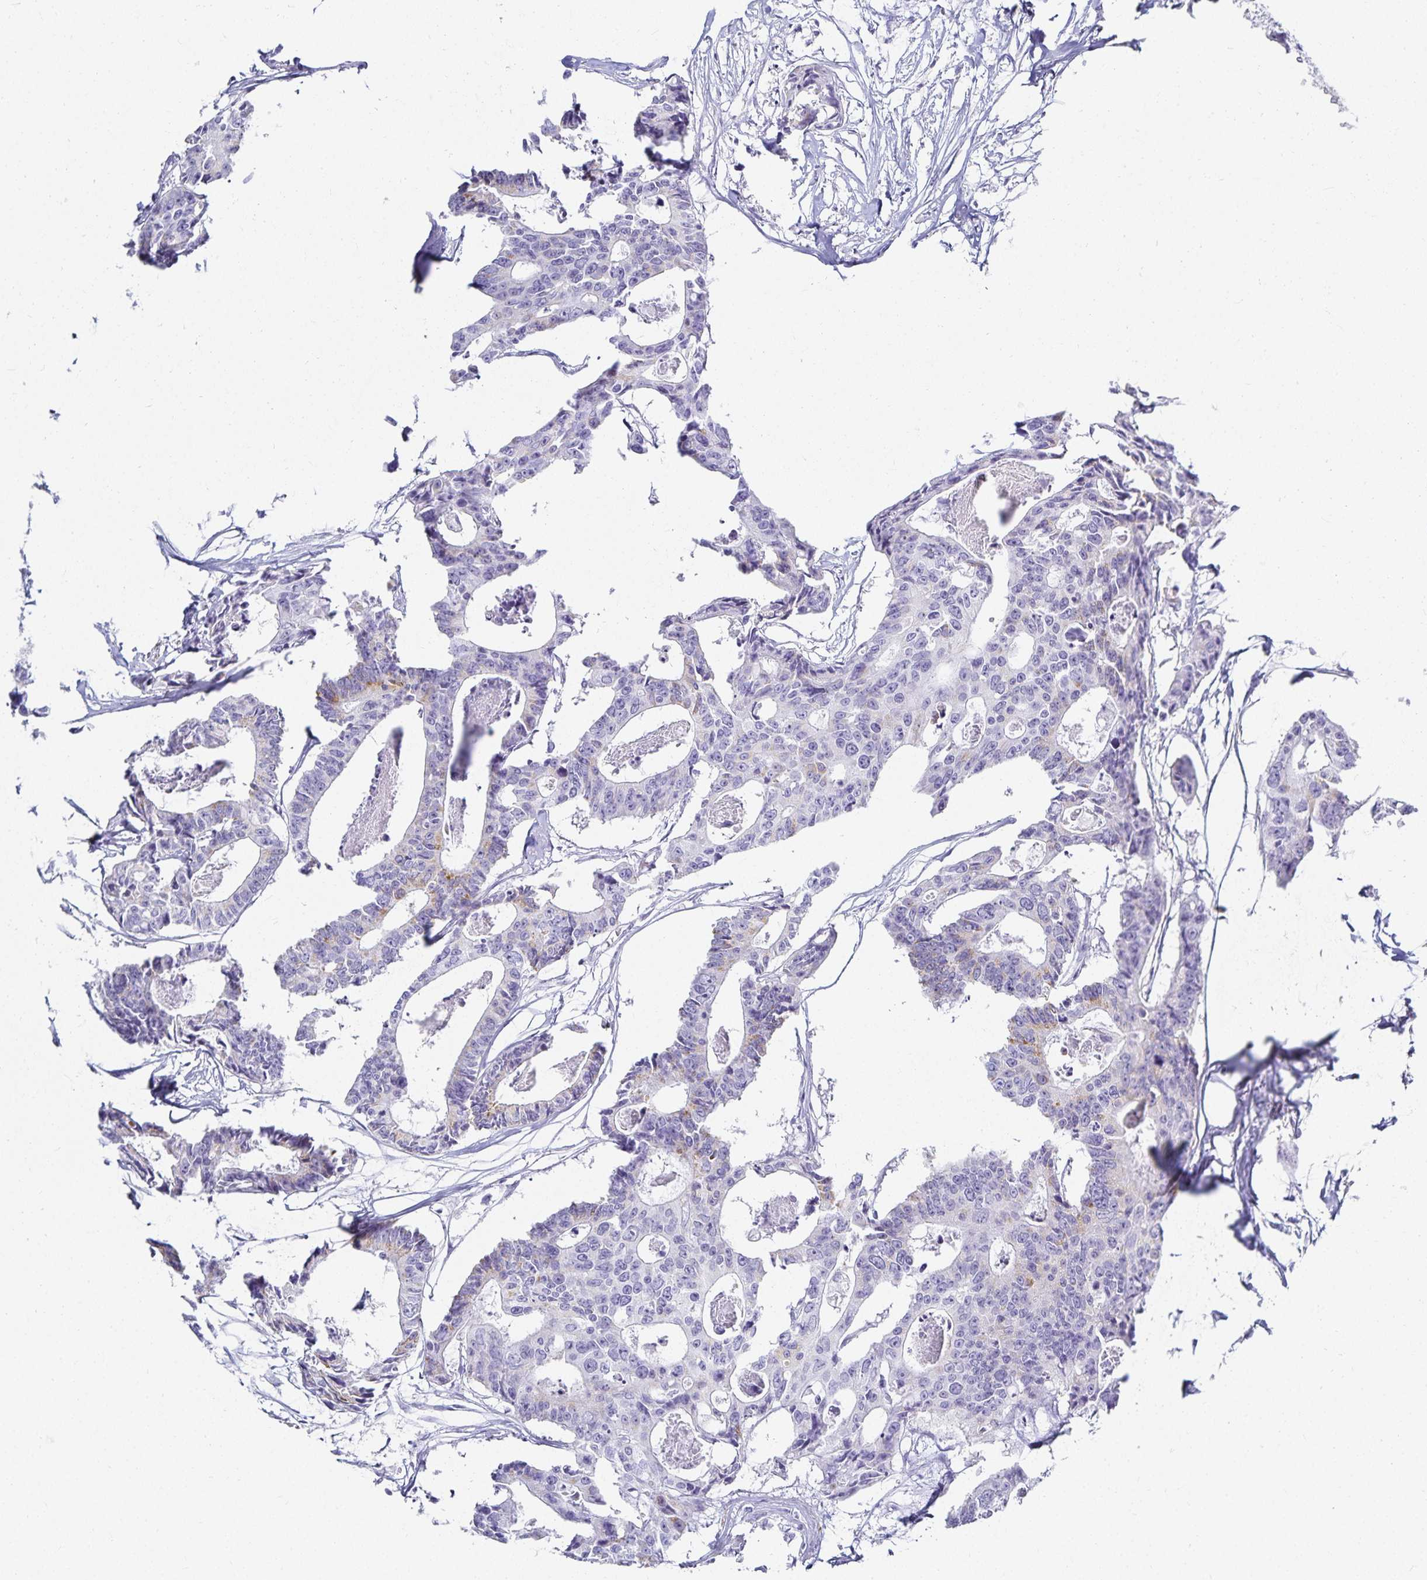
{"staining": {"intensity": "weak", "quantity": "<25%", "location": "cytoplasmic/membranous"}, "tissue": "colorectal cancer", "cell_type": "Tumor cells", "image_type": "cancer", "snomed": [{"axis": "morphology", "description": "Adenocarcinoma, NOS"}, {"axis": "topography", "description": "Rectum"}], "caption": "DAB (3,3'-diaminobenzidine) immunohistochemical staining of human adenocarcinoma (colorectal) exhibits no significant expression in tumor cells.", "gene": "GP2", "patient": {"sex": "male", "age": 57}}